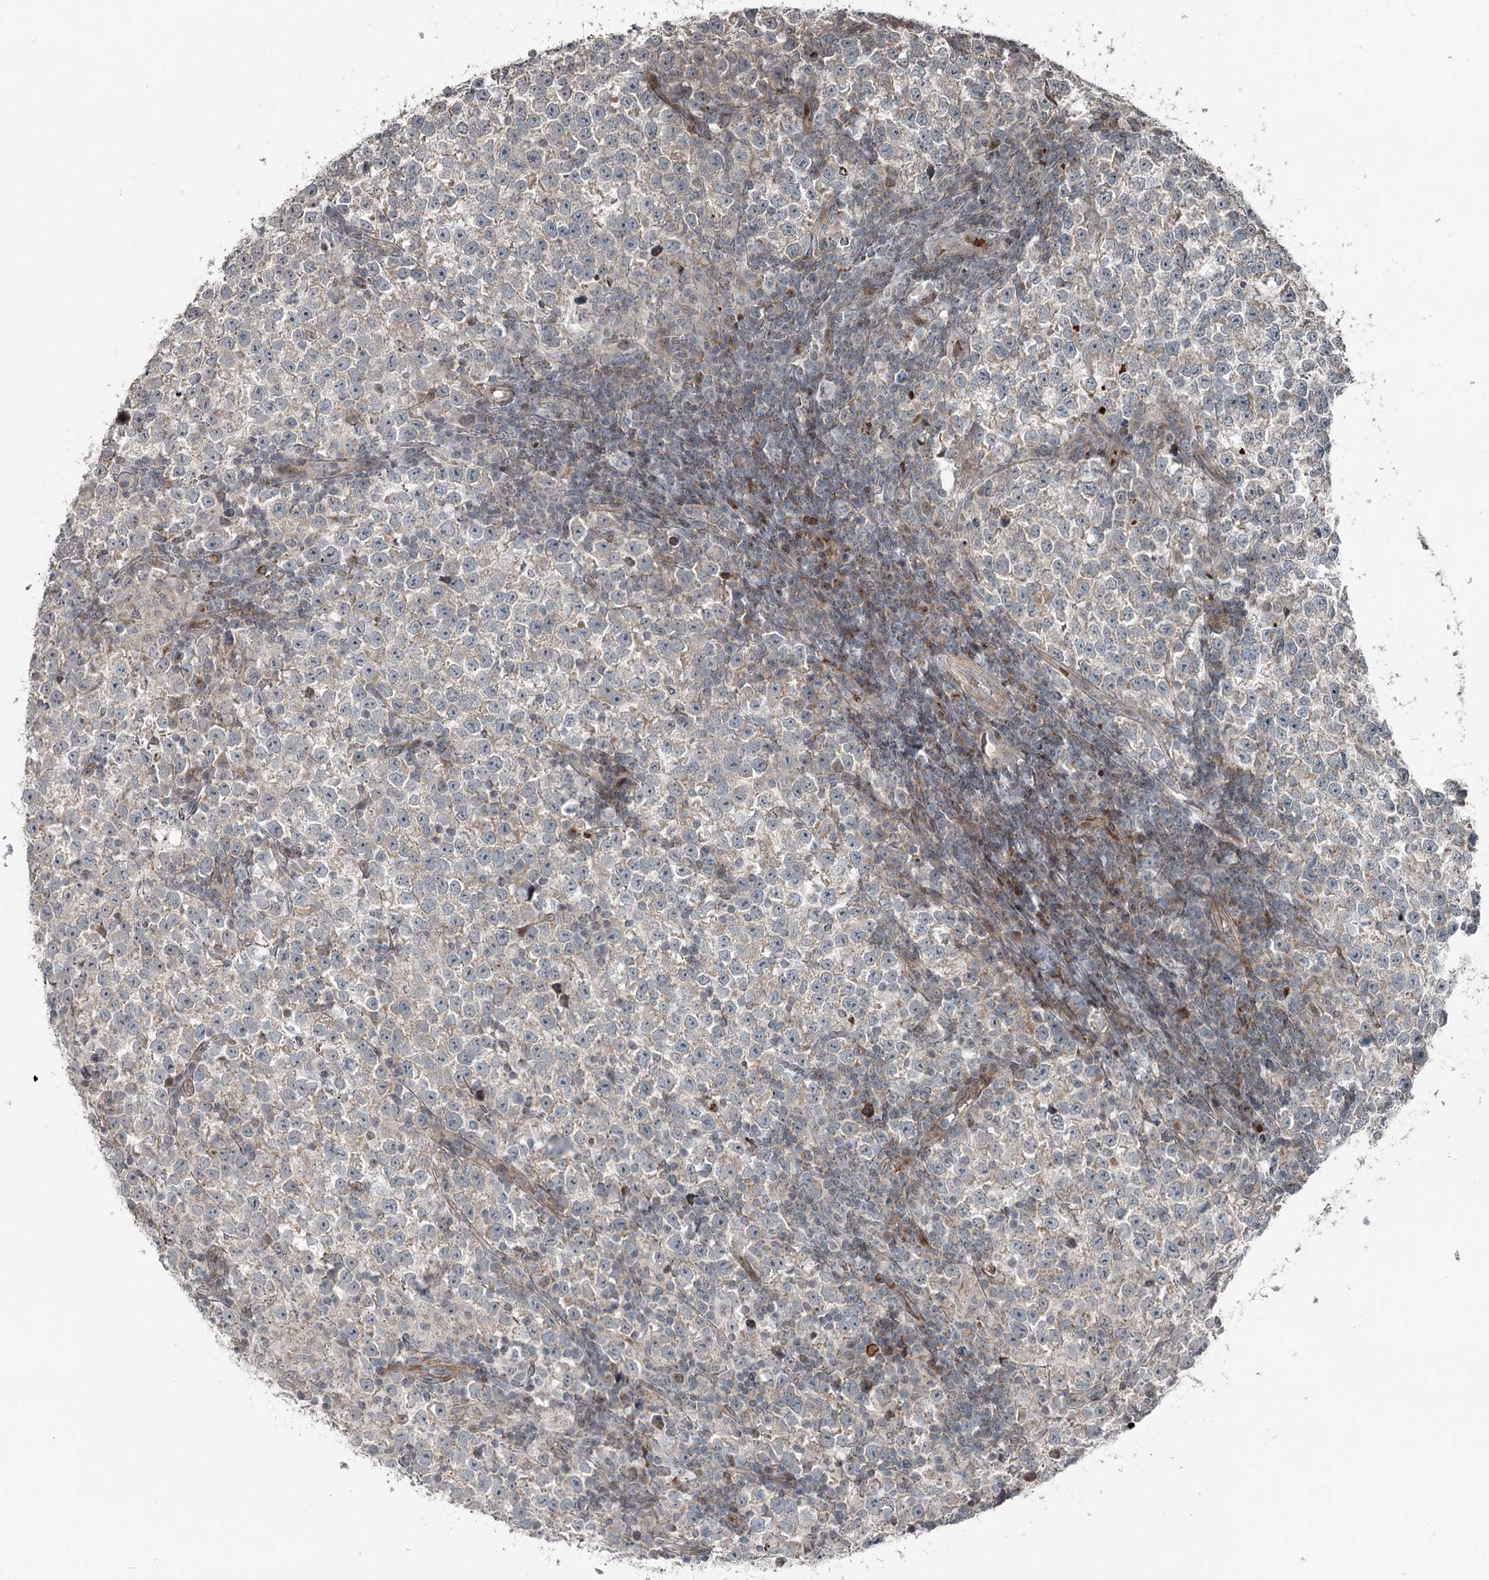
{"staining": {"intensity": "negative", "quantity": "none", "location": "none"}, "tissue": "testis cancer", "cell_type": "Tumor cells", "image_type": "cancer", "snomed": [{"axis": "morphology", "description": "Normal tissue, NOS"}, {"axis": "morphology", "description": "Seminoma, NOS"}, {"axis": "topography", "description": "Testis"}], "caption": "The image shows no significant expression in tumor cells of testis cancer (seminoma). Nuclei are stained in blue.", "gene": "RASSF8", "patient": {"sex": "male", "age": 43}}